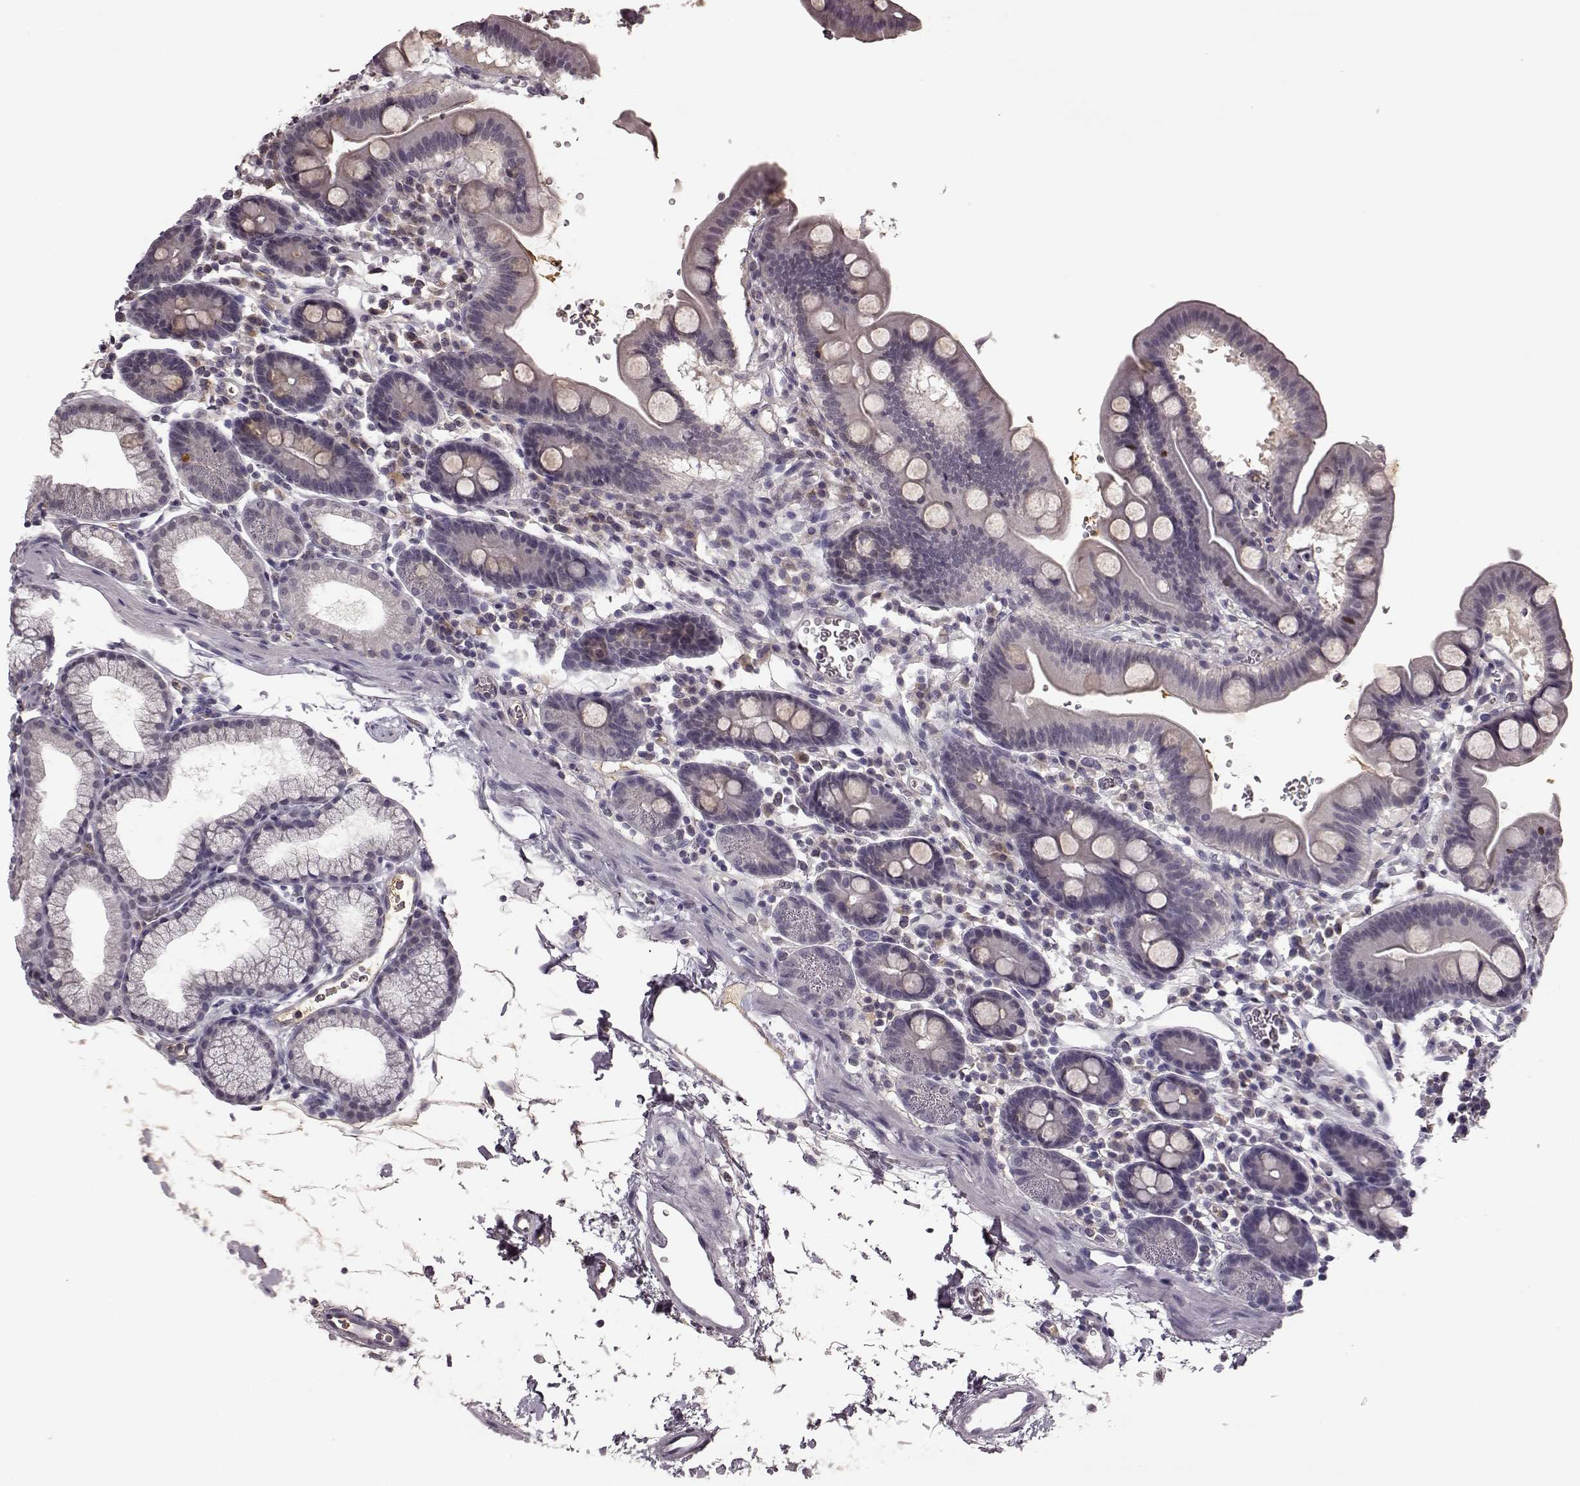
{"staining": {"intensity": "negative", "quantity": "none", "location": "none"}, "tissue": "duodenum", "cell_type": "Glandular cells", "image_type": "normal", "snomed": [{"axis": "morphology", "description": "Normal tissue, NOS"}, {"axis": "topography", "description": "Duodenum"}], "caption": "The histopathology image displays no staining of glandular cells in unremarkable duodenum.", "gene": "NRL", "patient": {"sex": "male", "age": 59}}